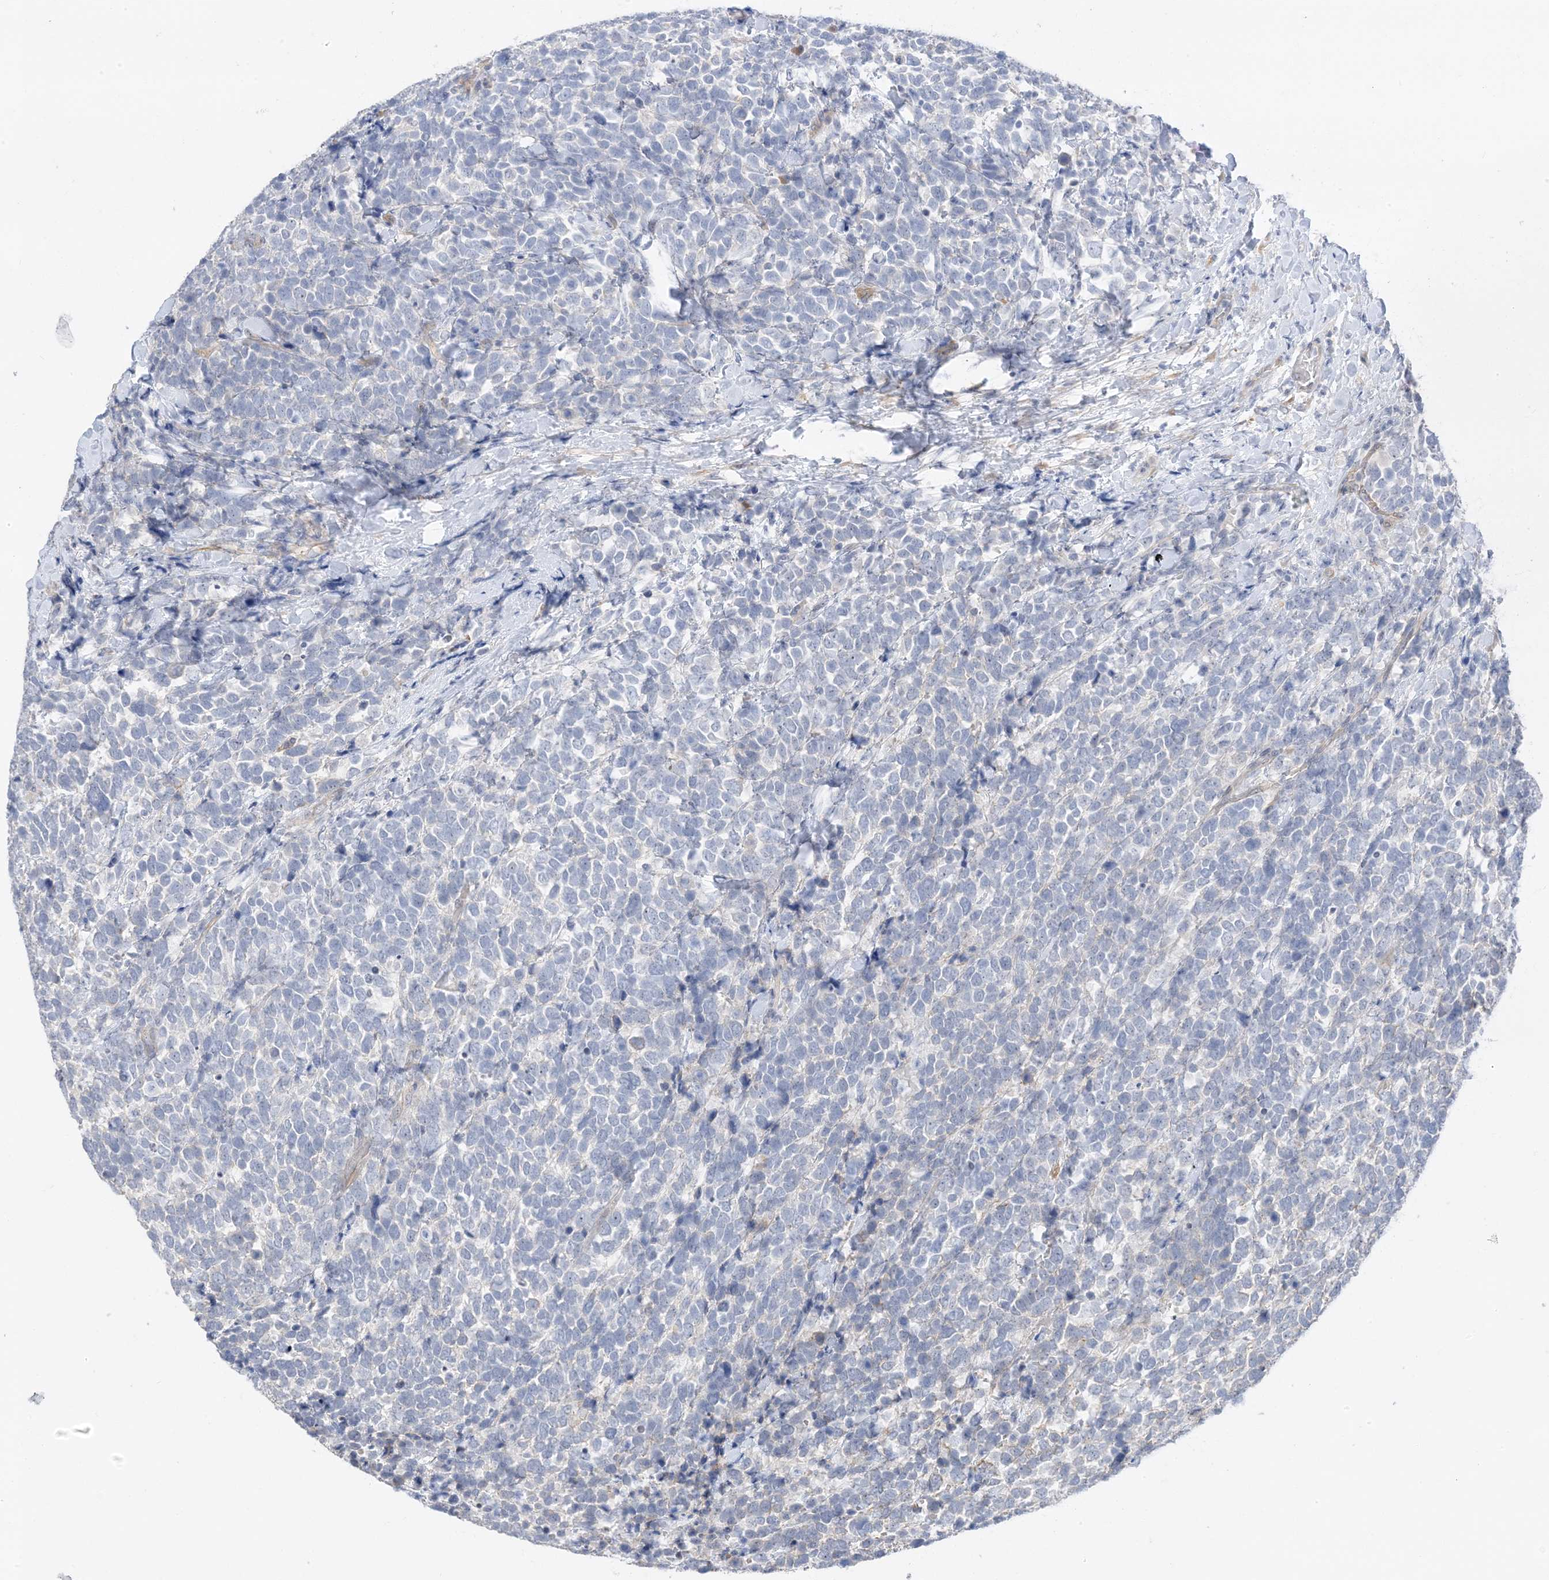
{"staining": {"intensity": "negative", "quantity": "none", "location": "none"}, "tissue": "urothelial cancer", "cell_type": "Tumor cells", "image_type": "cancer", "snomed": [{"axis": "morphology", "description": "Urothelial carcinoma, High grade"}, {"axis": "topography", "description": "Urinary bladder"}], "caption": "Photomicrograph shows no protein positivity in tumor cells of high-grade urothelial carcinoma tissue.", "gene": "IL36B", "patient": {"sex": "female", "age": 82}}